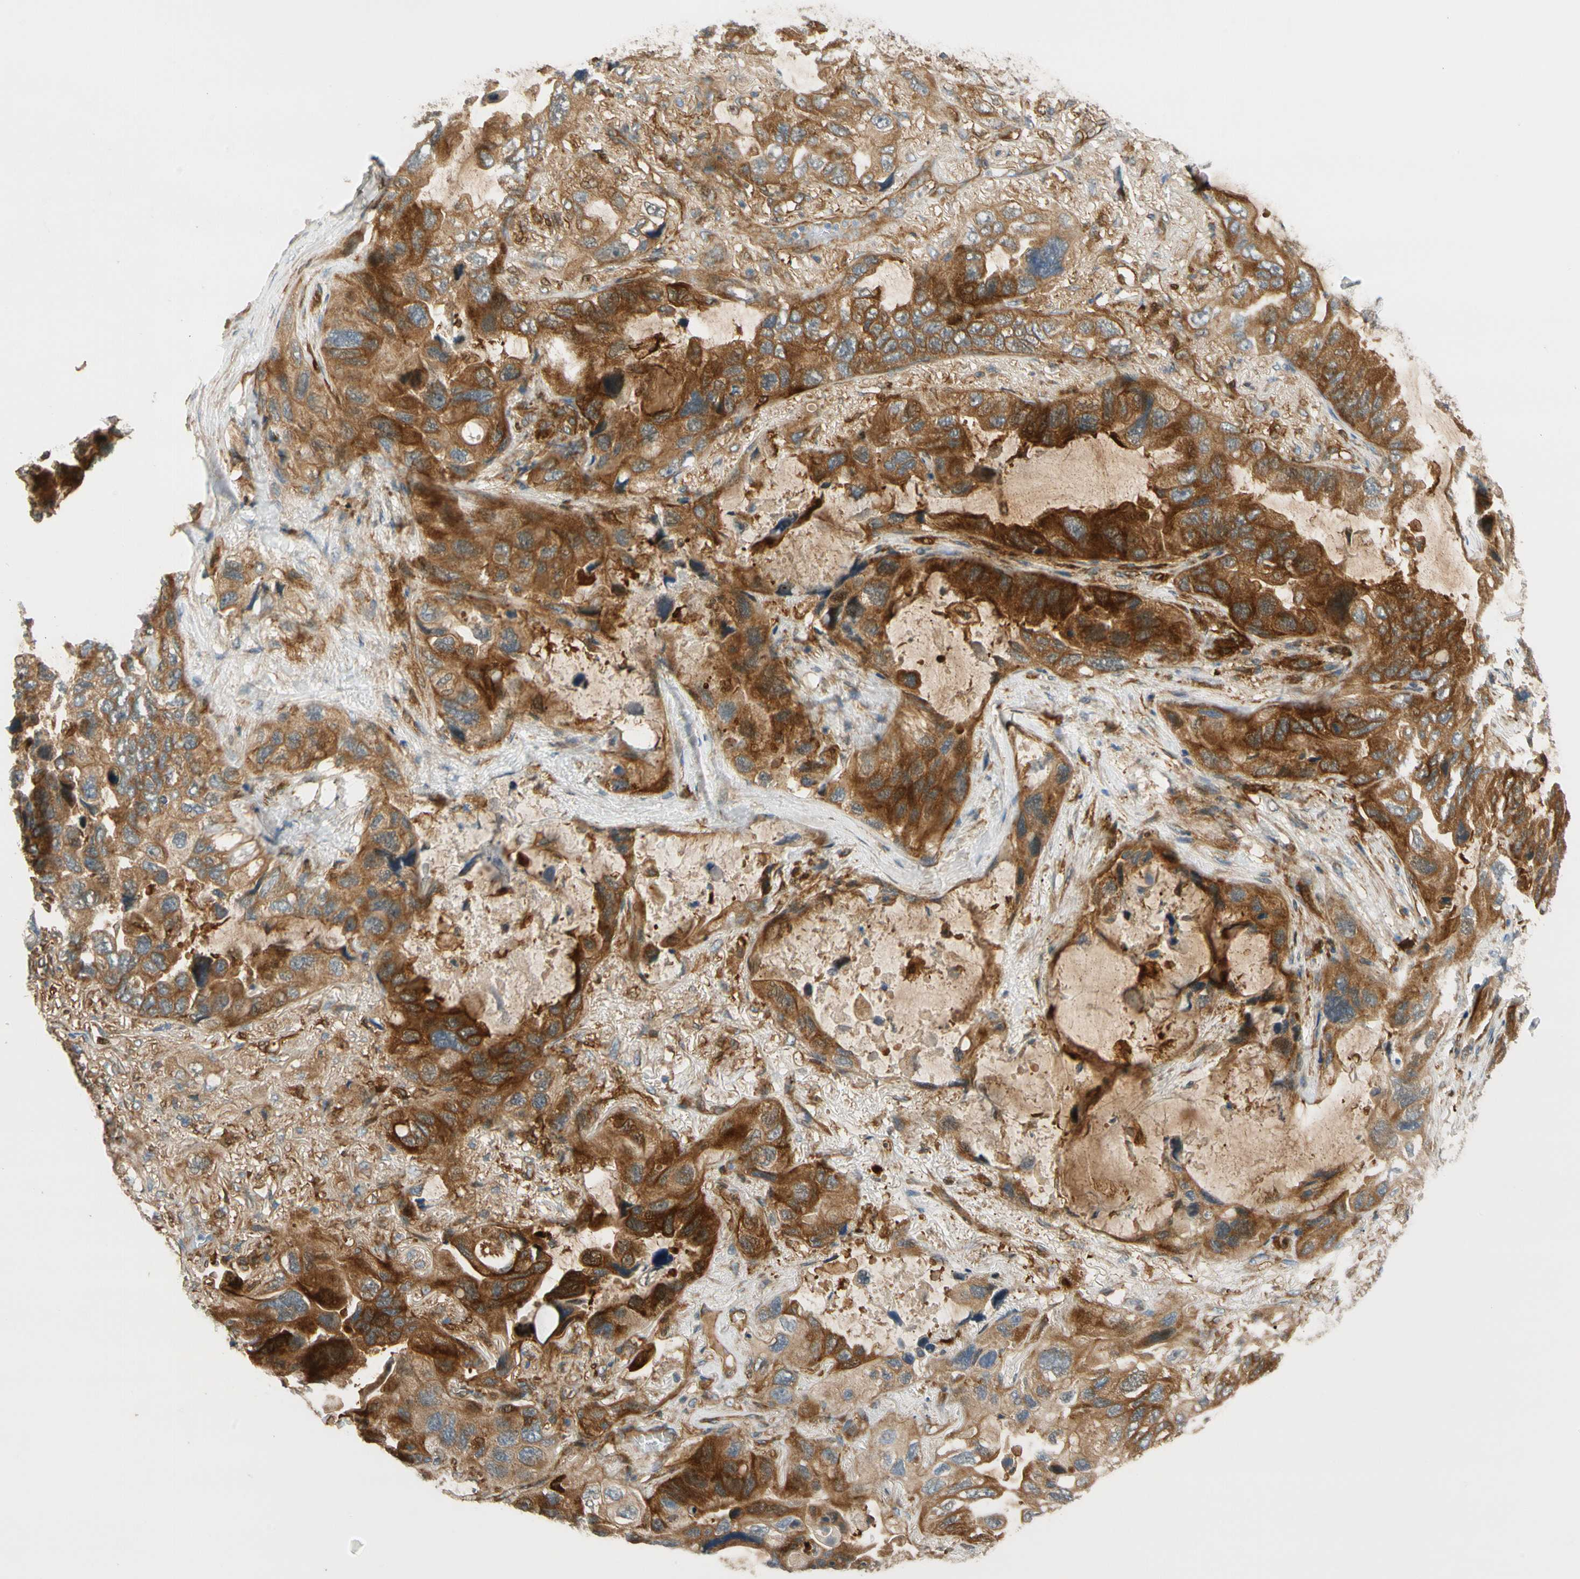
{"staining": {"intensity": "strong", "quantity": ">75%", "location": "cytoplasmic/membranous"}, "tissue": "lung cancer", "cell_type": "Tumor cells", "image_type": "cancer", "snomed": [{"axis": "morphology", "description": "Squamous cell carcinoma, NOS"}, {"axis": "topography", "description": "Lung"}], "caption": "Human squamous cell carcinoma (lung) stained with a brown dye reveals strong cytoplasmic/membranous positive positivity in approximately >75% of tumor cells.", "gene": "PARP14", "patient": {"sex": "female", "age": 73}}